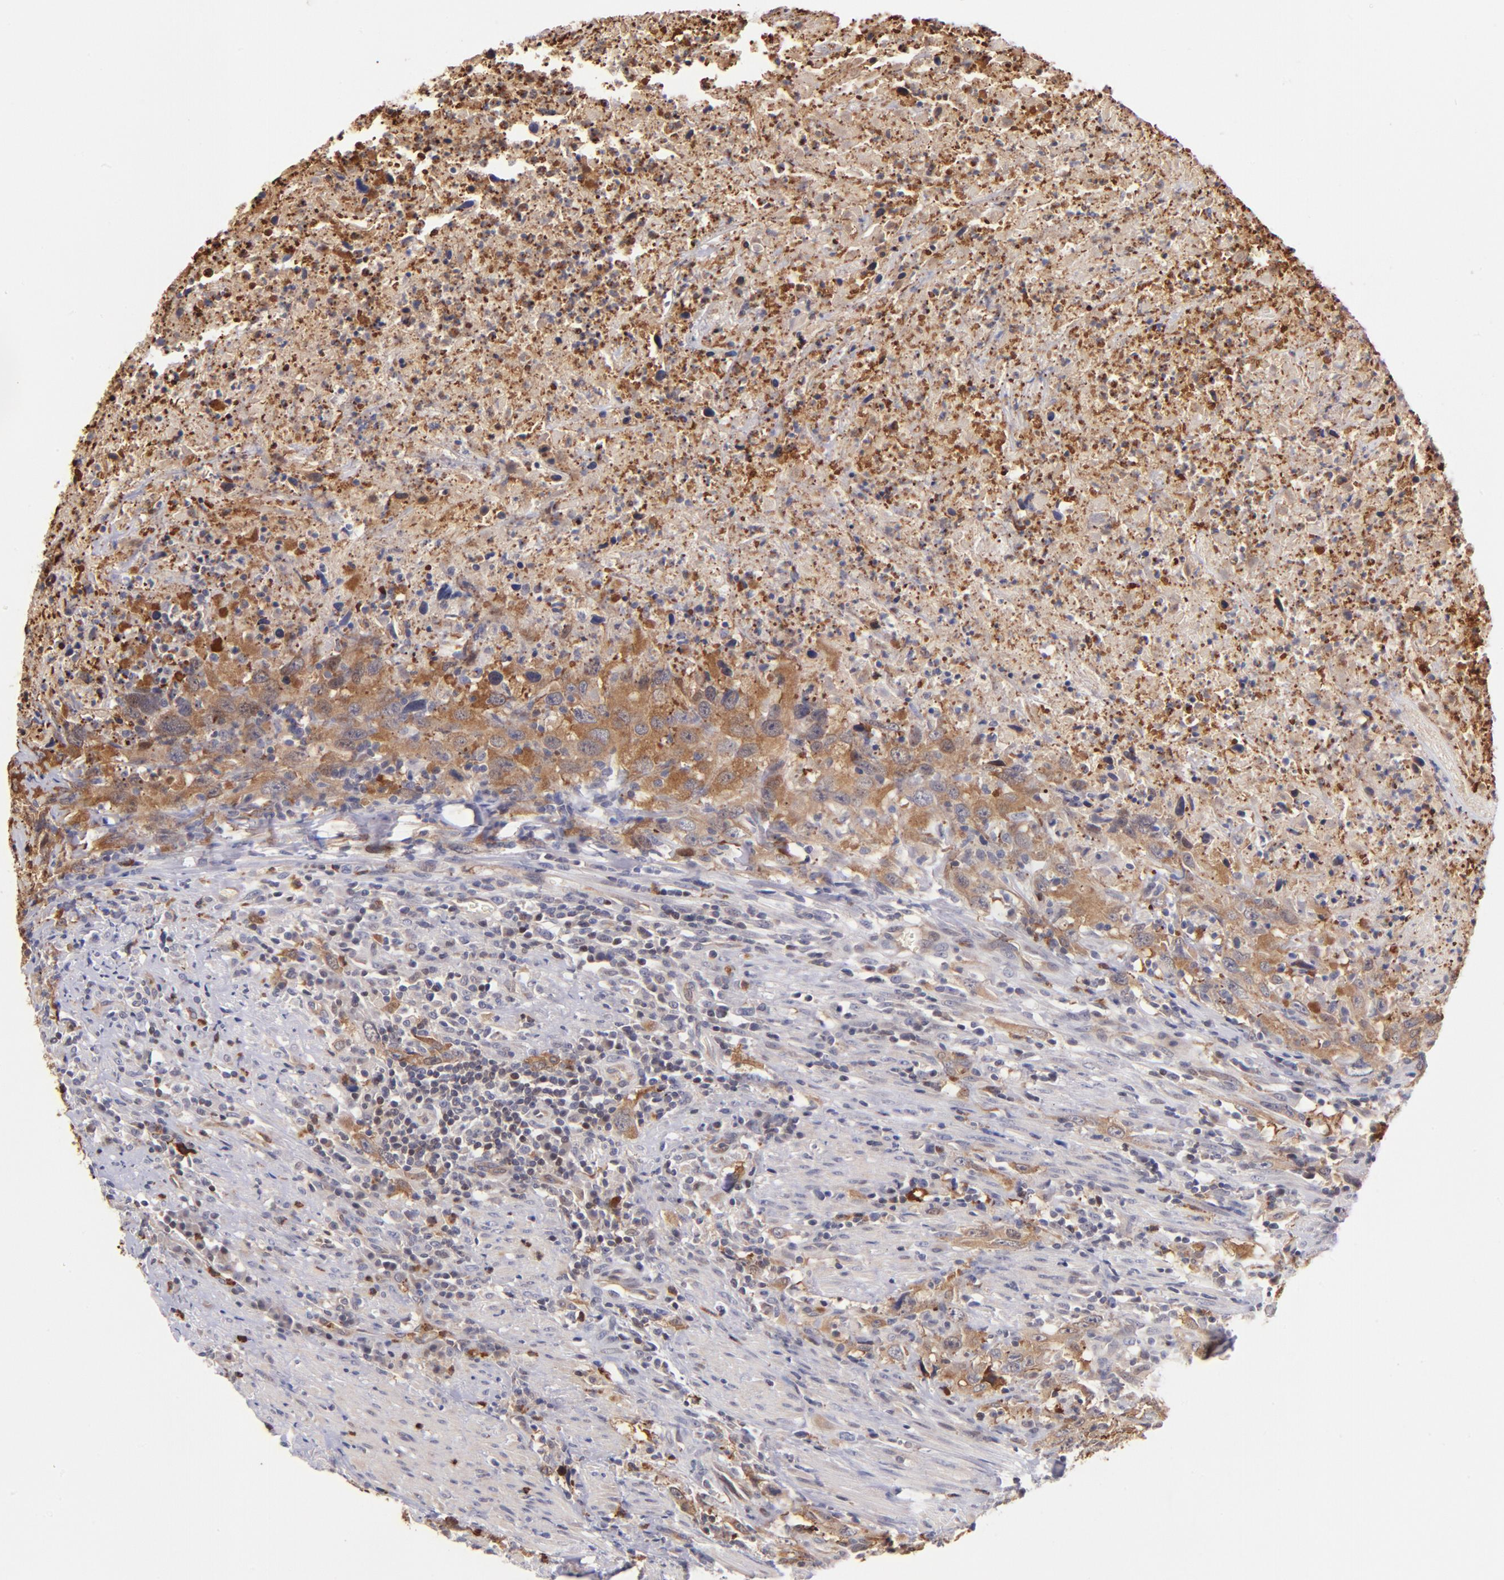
{"staining": {"intensity": "moderate", "quantity": ">75%", "location": "cytoplasmic/membranous"}, "tissue": "urothelial cancer", "cell_type": "Tumor cells", "image_type": "cancer", "snomed": [{"axis": "morphology", "description": "Urothelial carcinoma, High grade"}, {"axis": "topography", "description": "Urinary bladder"}], "caption": "A histopathology image of urothelial cancer stained for a protein displays moderate cytoplasmic/membranous brown staining in tumor cells.", "gene": "YWHAB", "patient": {"sex": "male", "age": 61}}